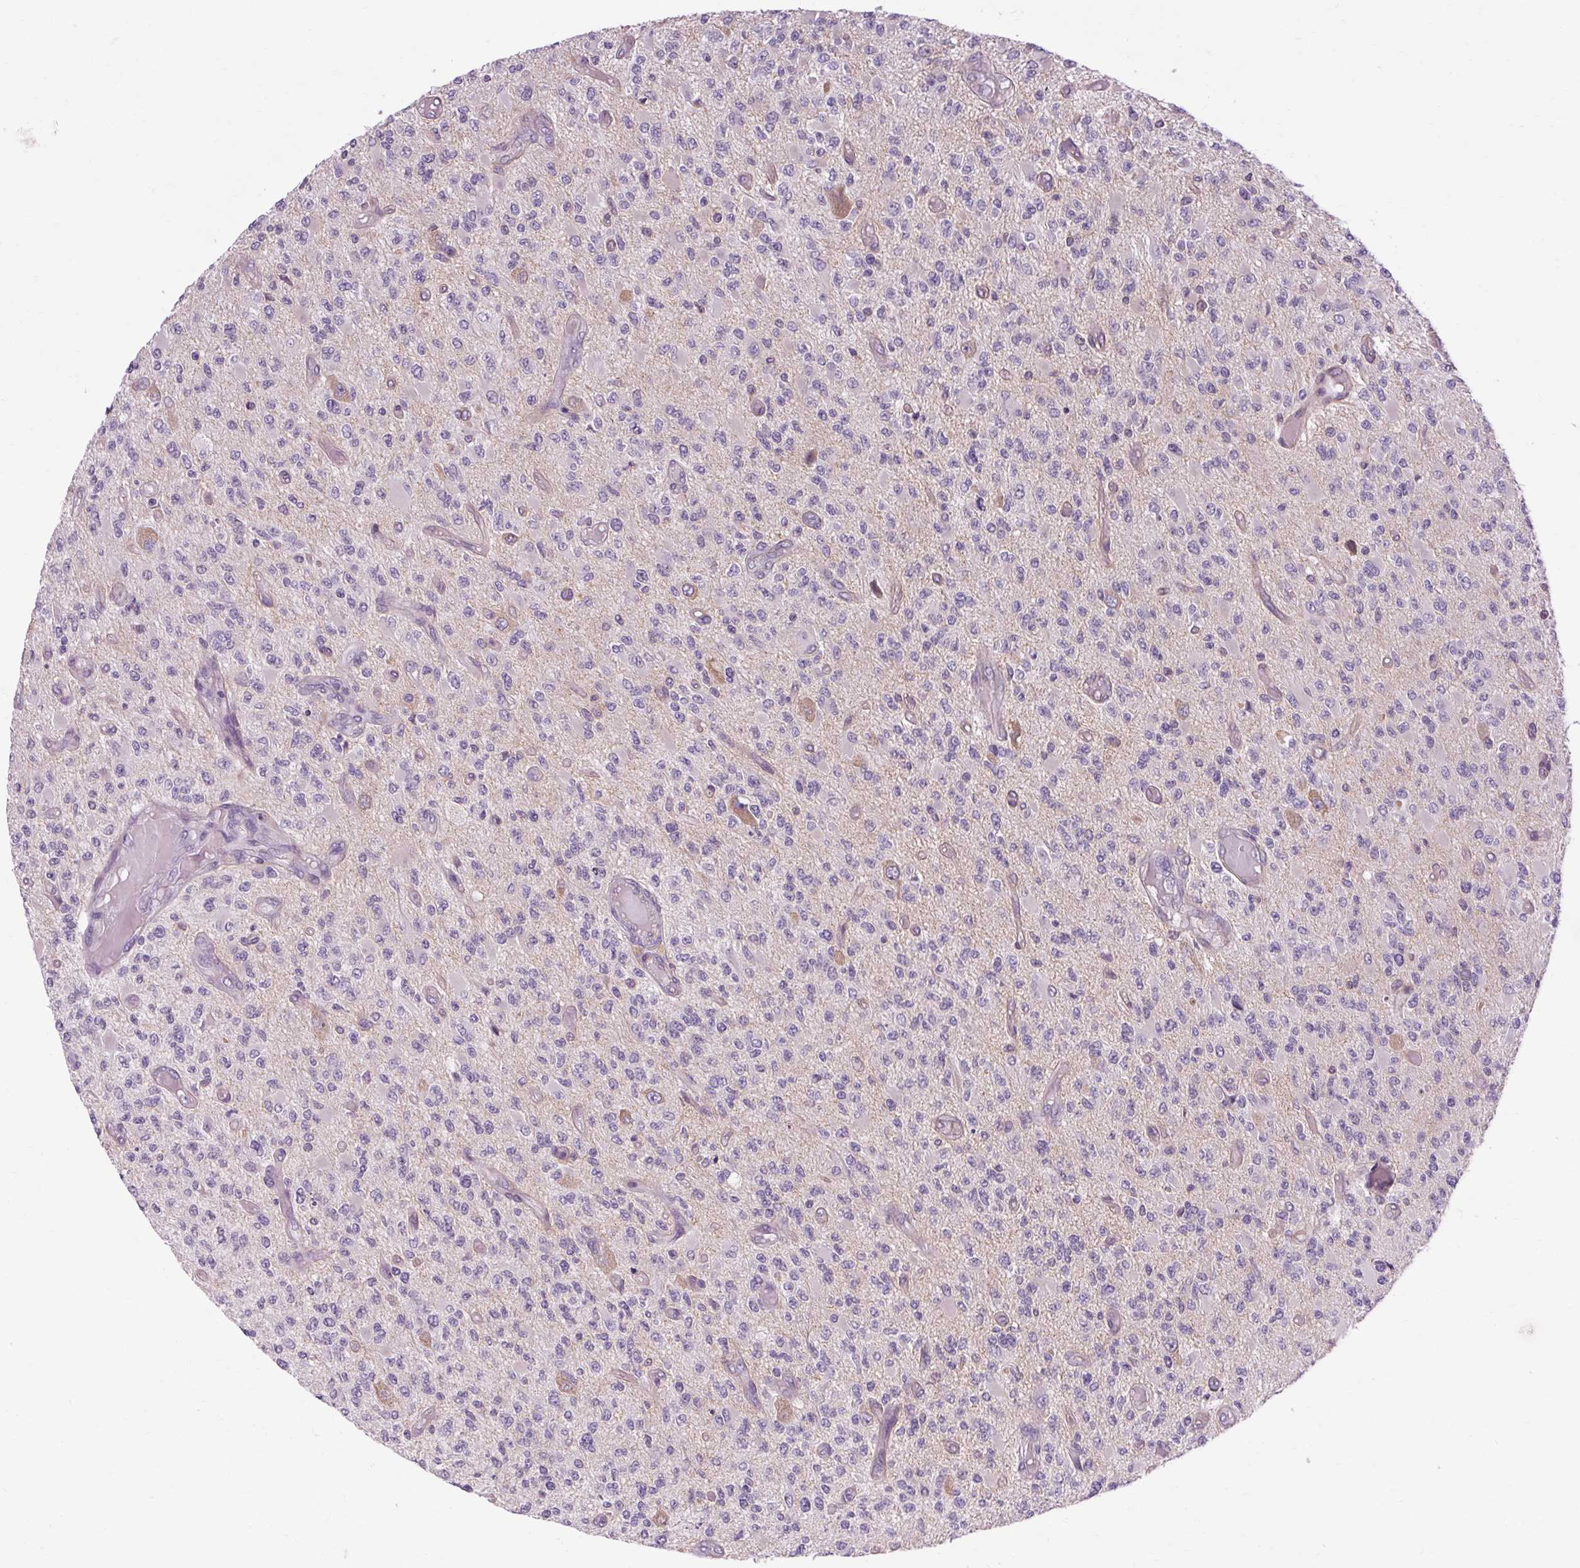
{"staining": {"intensity": "negative", "quantity": "none", "location": "none"}, "tissue": "glioma", "cell_type": "Tumor cells", "image_type": "cancer", "snomed": [{"axis": "morphology", "description": "Glioma, malignant, High grade"}, {"axis": "topography", "description": "Brain"}], "caption": "Photomicrograph shows no protein expression in tumor cells of malignant glioma (high-grade) tissue. The staining is performed using DAB brown chromogen with nuclei counter-stained in using hematoxylin.", "gene": "TM6SF1", "patient": {"sex": "female", "age": 63}}